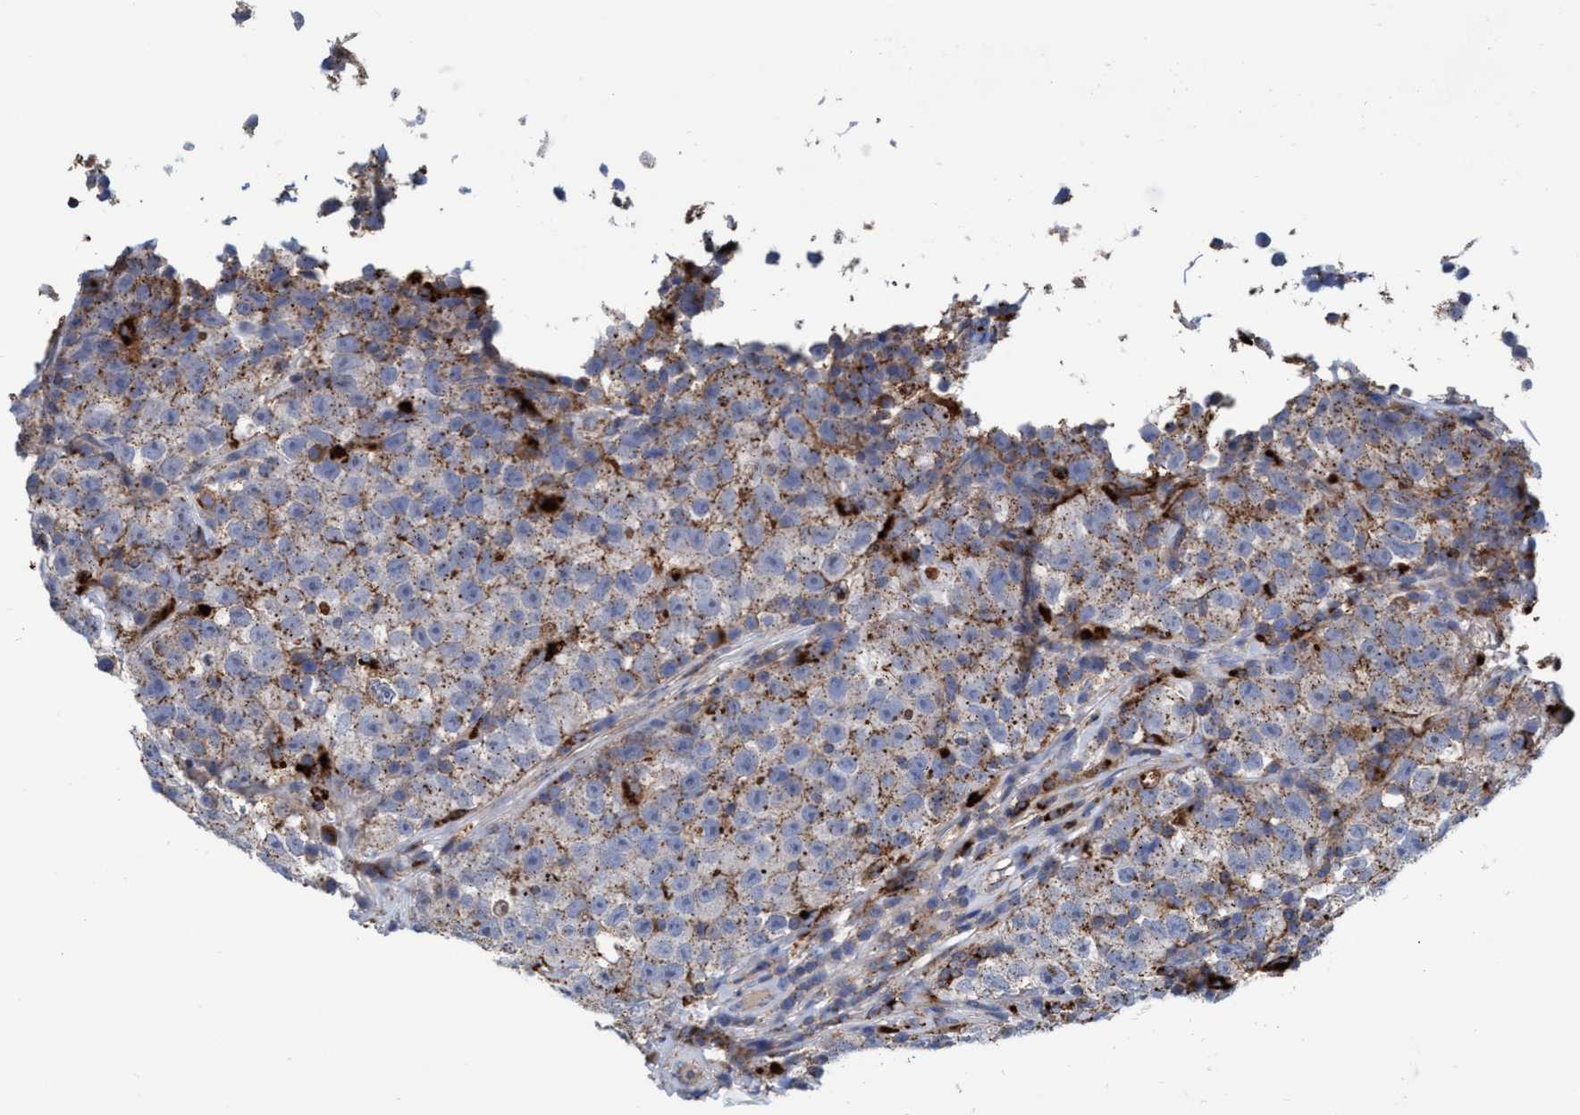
{"staining": {"intensity": "moderate", "quantity": ">75%", "location": "cytoplasmic/membranous"}, "tissue": "testis cancer", "cell_type": "Tumor cells", "image_type": "cancer", "snomed": [{"axis": "morphology", "description": "Seminoma, NOS"}, {"axis": "topography", "description": "Testis"}], "caption": "Moderate cytoplasmic/membranous staining for a protein is identified in approximately >75% of tumor cells of testis cancer (seminoma) using immunohistochemistry.", "gene": "TRIM65", "patient": {"sex": "male", "age": 22}}